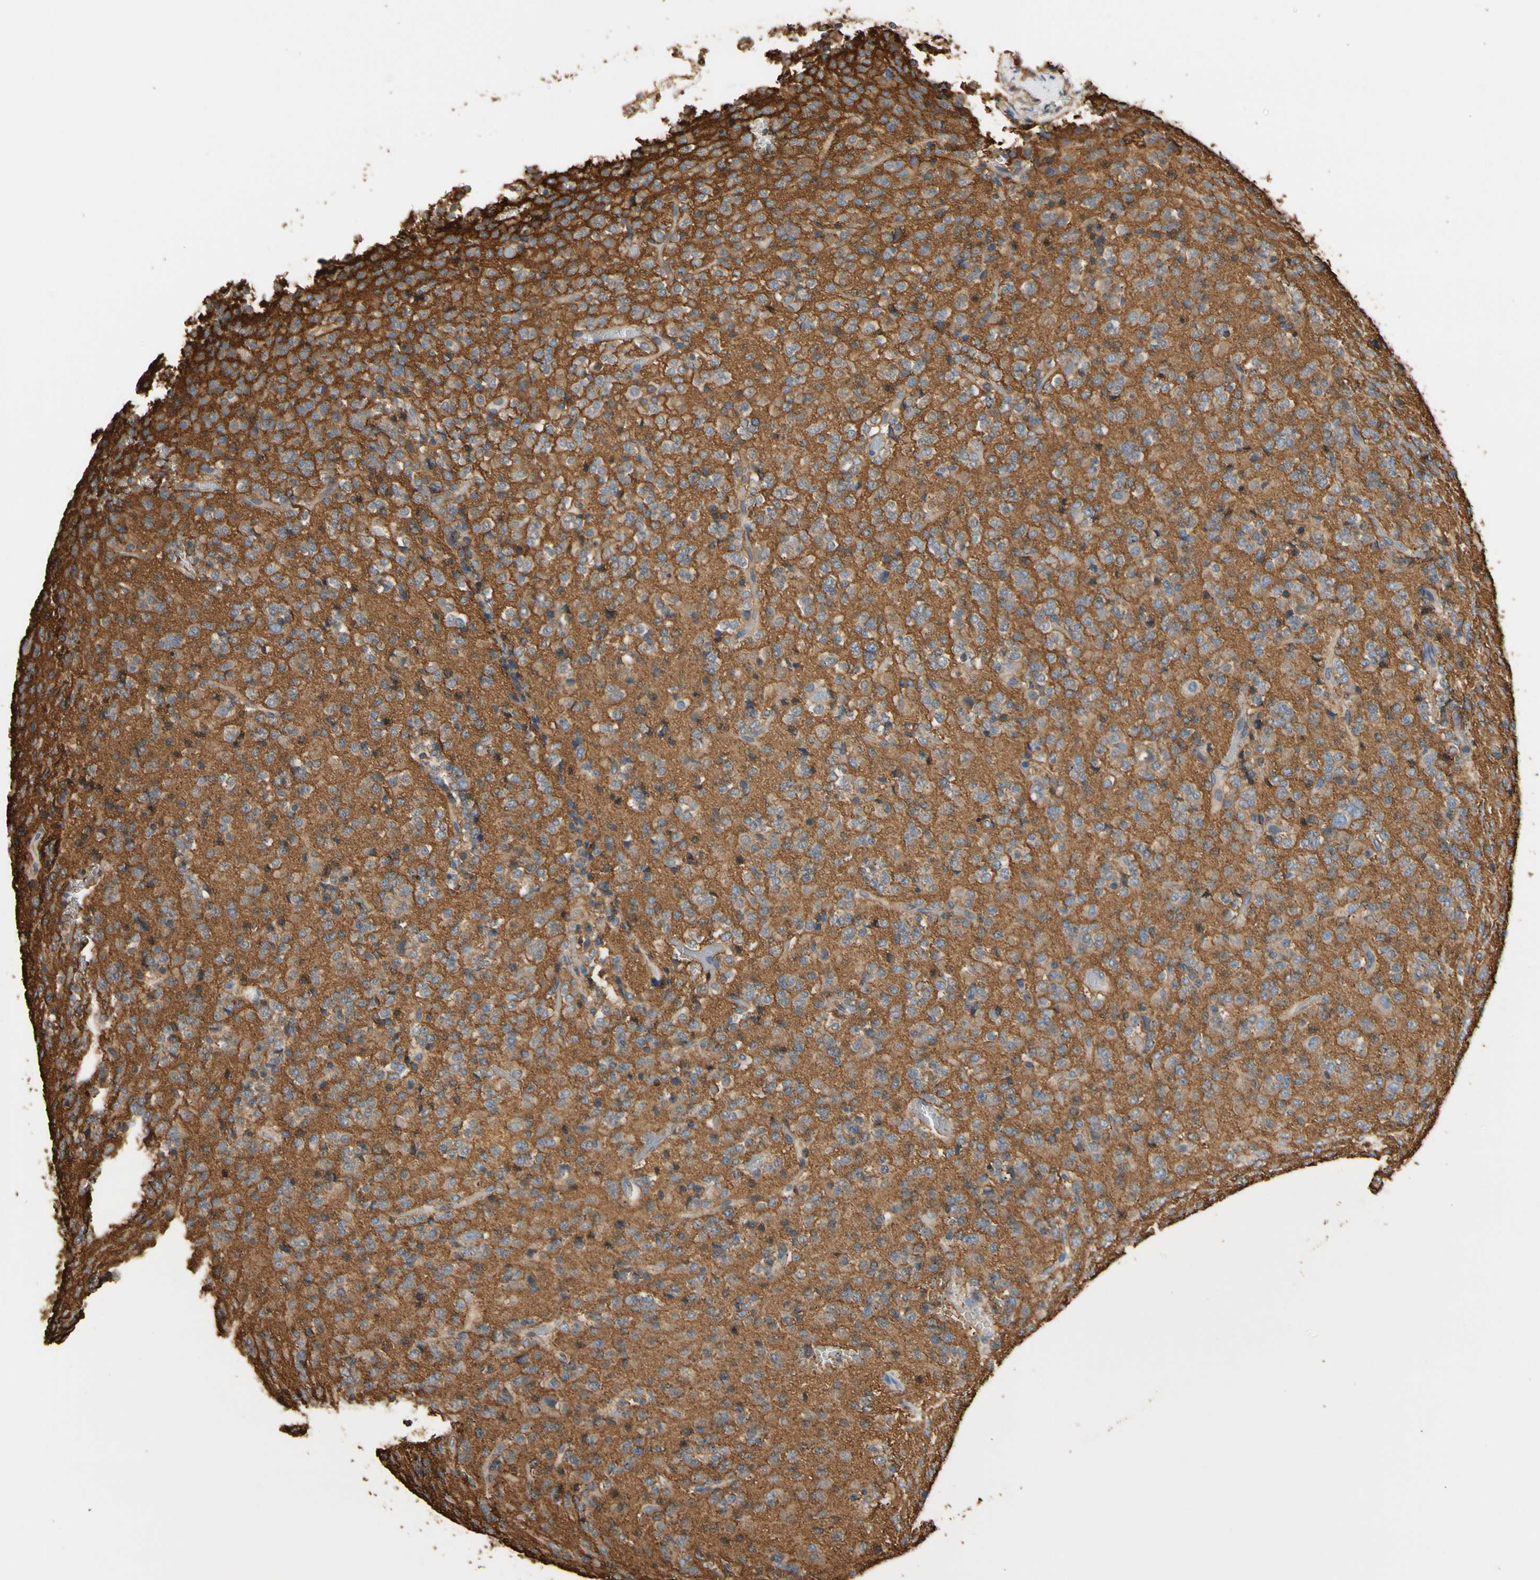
{"staining": {"intensity": "negative", "quantity": "none", "location": "none"}, "tissue": "glioma", "cell_type": "Tumor cells", "image_type": "cancer", "snomed": [{"axis": "morphology", "description": "Glioma, malignant, Low grade"}, {"axis": "topography", "description": "Brain"}], "caption": "This is an immunohistochemistry micrograph of malignant glioma (low-grade). There is no positivity in tumor cells.", "gene": "IL1RL1", "patient": {"sex": "male", "age": 38}}